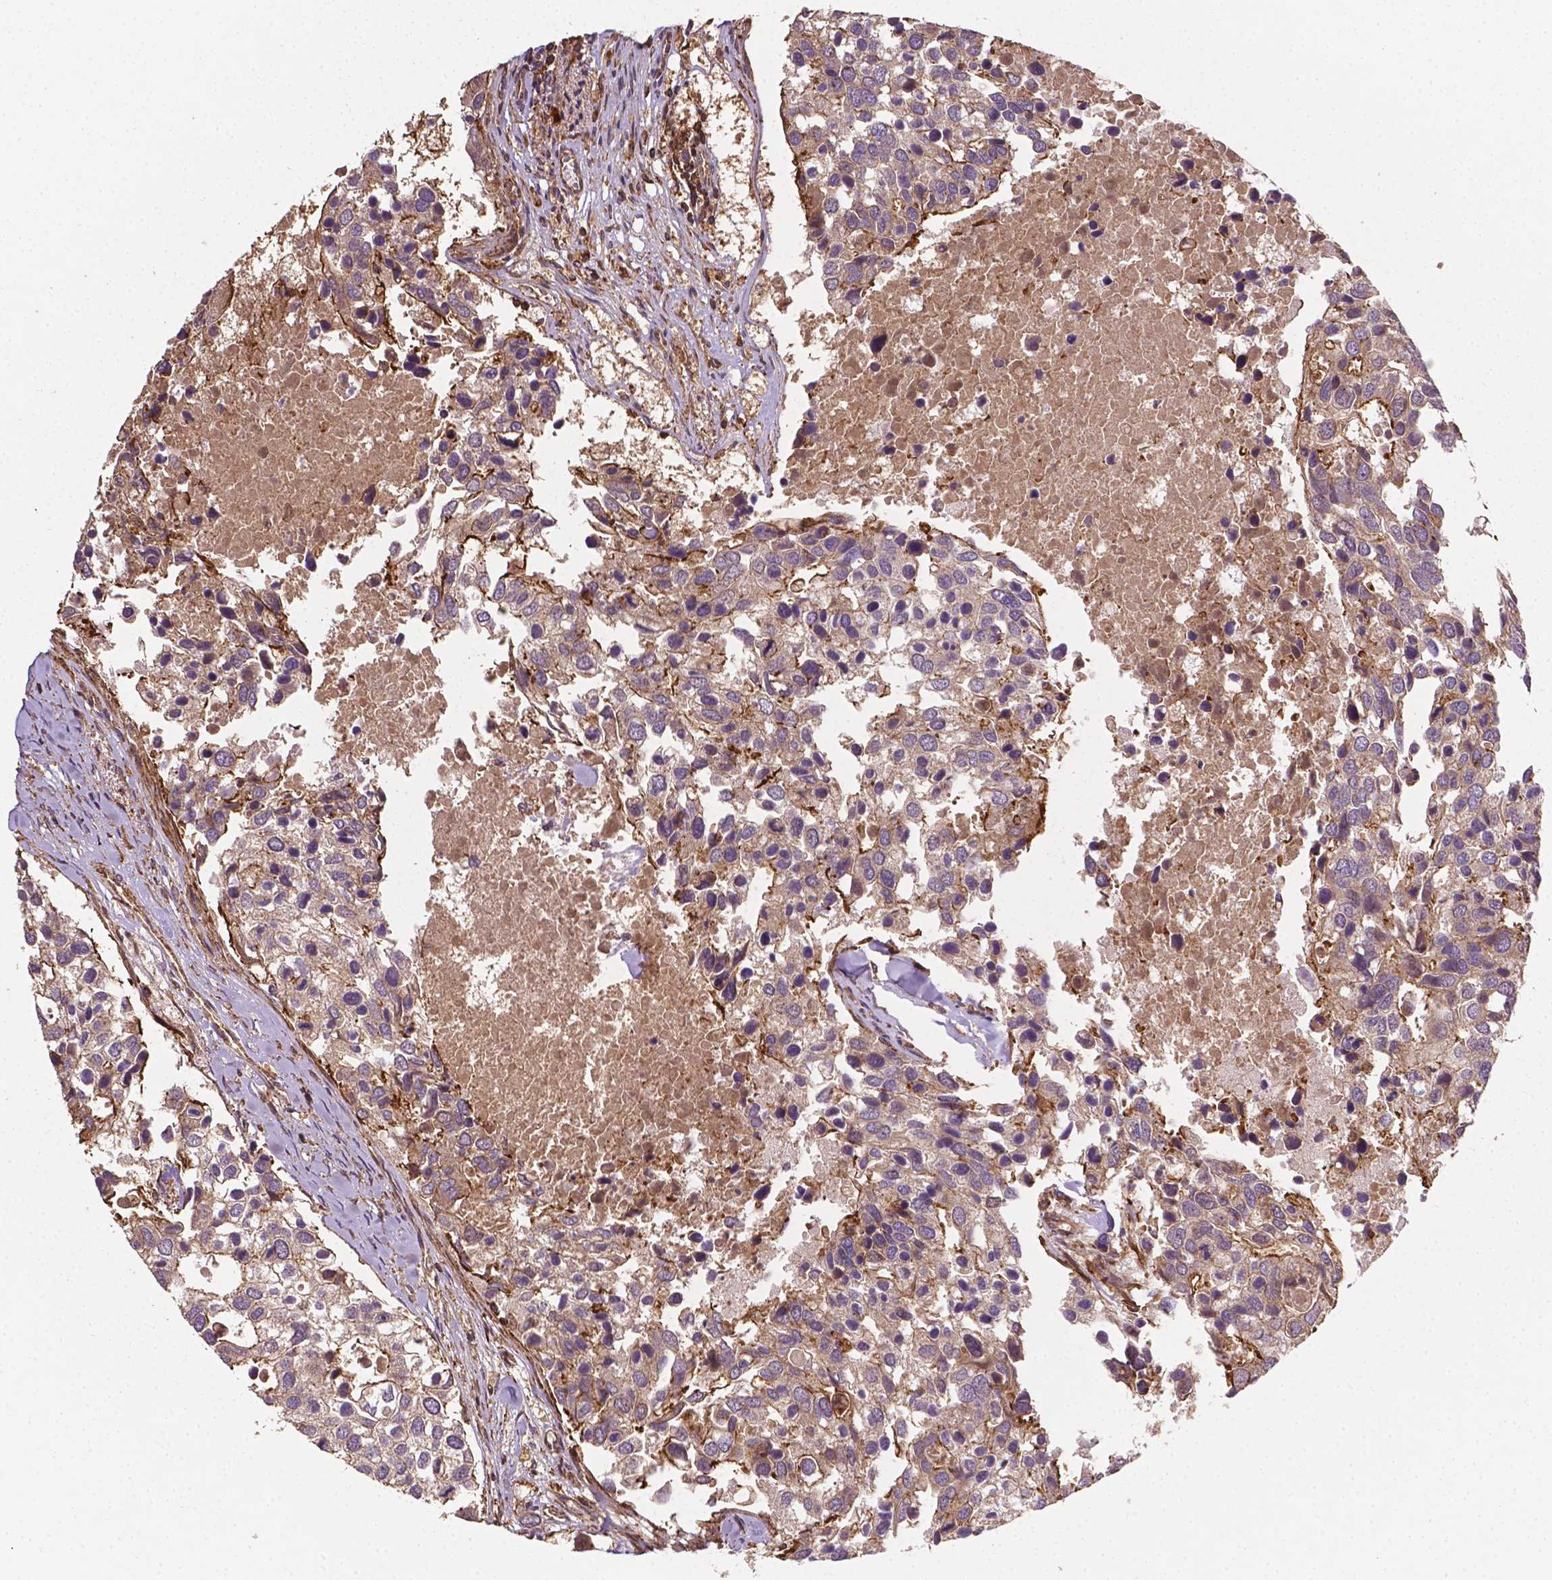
{"staining": {"intensity": "moderate", "quantity": "<25%", "location": "cytoplasmic/membranous"}, "tissue": "breast cancer", "cell_type": "Tumor cells", "image_type": "cancer", "snomed": [{"axis": "morphology", "description": "Duct carcinoma"}, {"axis": "topography", "description": "Breast"}], "caption": "Immunohistochemistry staining of breast cancer (invasive ductal carcinoma), which shows low levels of moderate cytoplasmic/membranous staining in approximately <25% of tumor cells indicating moderate cytoplasmic/membranous protein positivity. The staining was performed using DAB (3,3'-diaminobenzidine) (brown) for protein detection and nuclei were counterstained in hematoxylin (blue).", "gene": "ZMYND19", "patient": {"sex": "female", "age": 83}}